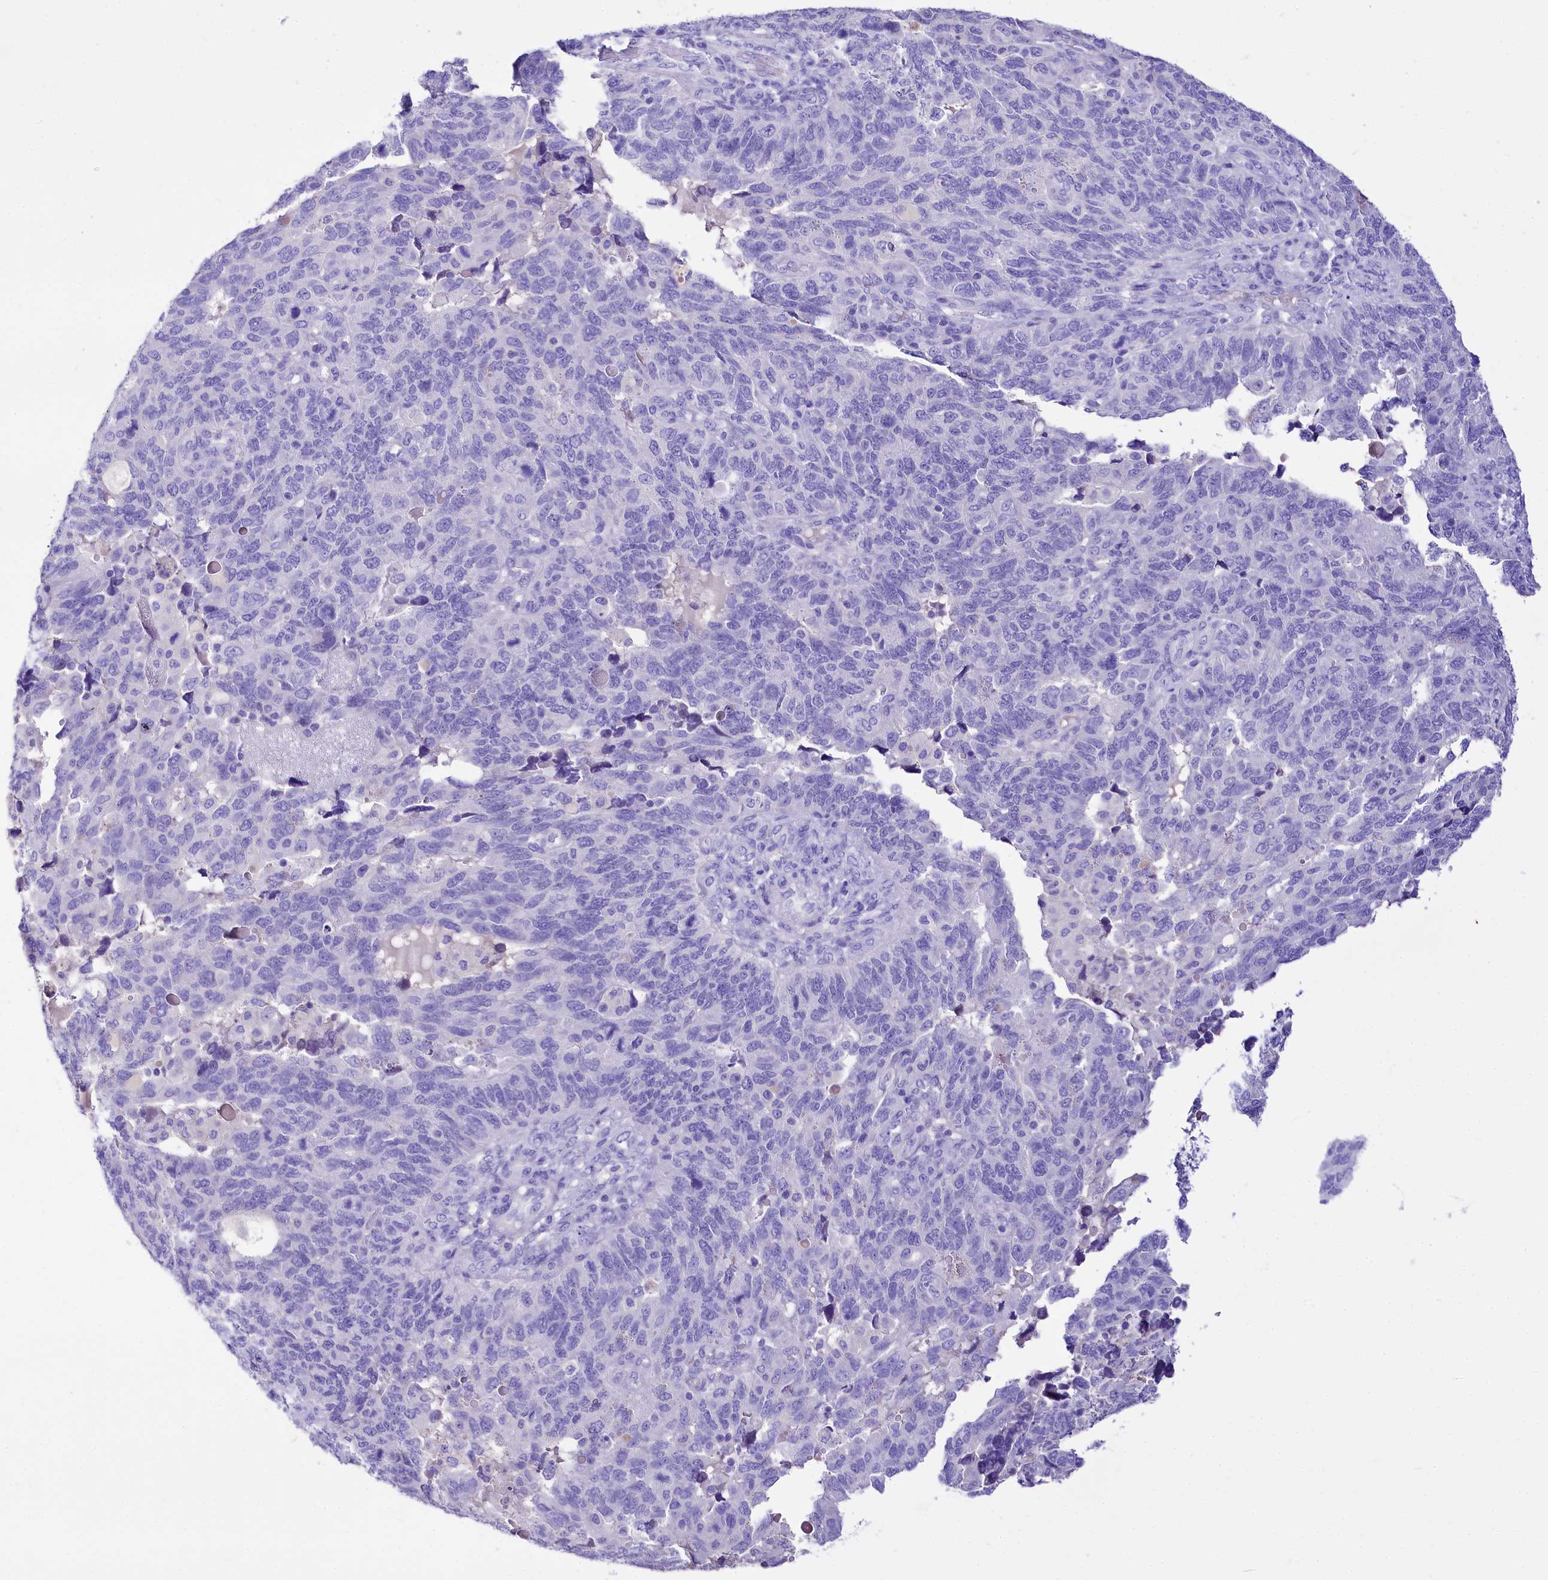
{"staining": {"intensity": "negative", "quantity": "none", "location": "none"}, "tissue": "endometrial cancer", "cell_type": "Tumor cells", "image_type": "cancer", "snomed": [{"axis": "morphology", "description": "Adenocarcinoma, NOS"}, {"axis": "topography", "description": "Endometrium"}], "caption": "Tumor cells show no significant staining in adenocarcinoma (endometrial).", "gene": "A2ML1", "patient": {"sex": "female", "age": 66}}